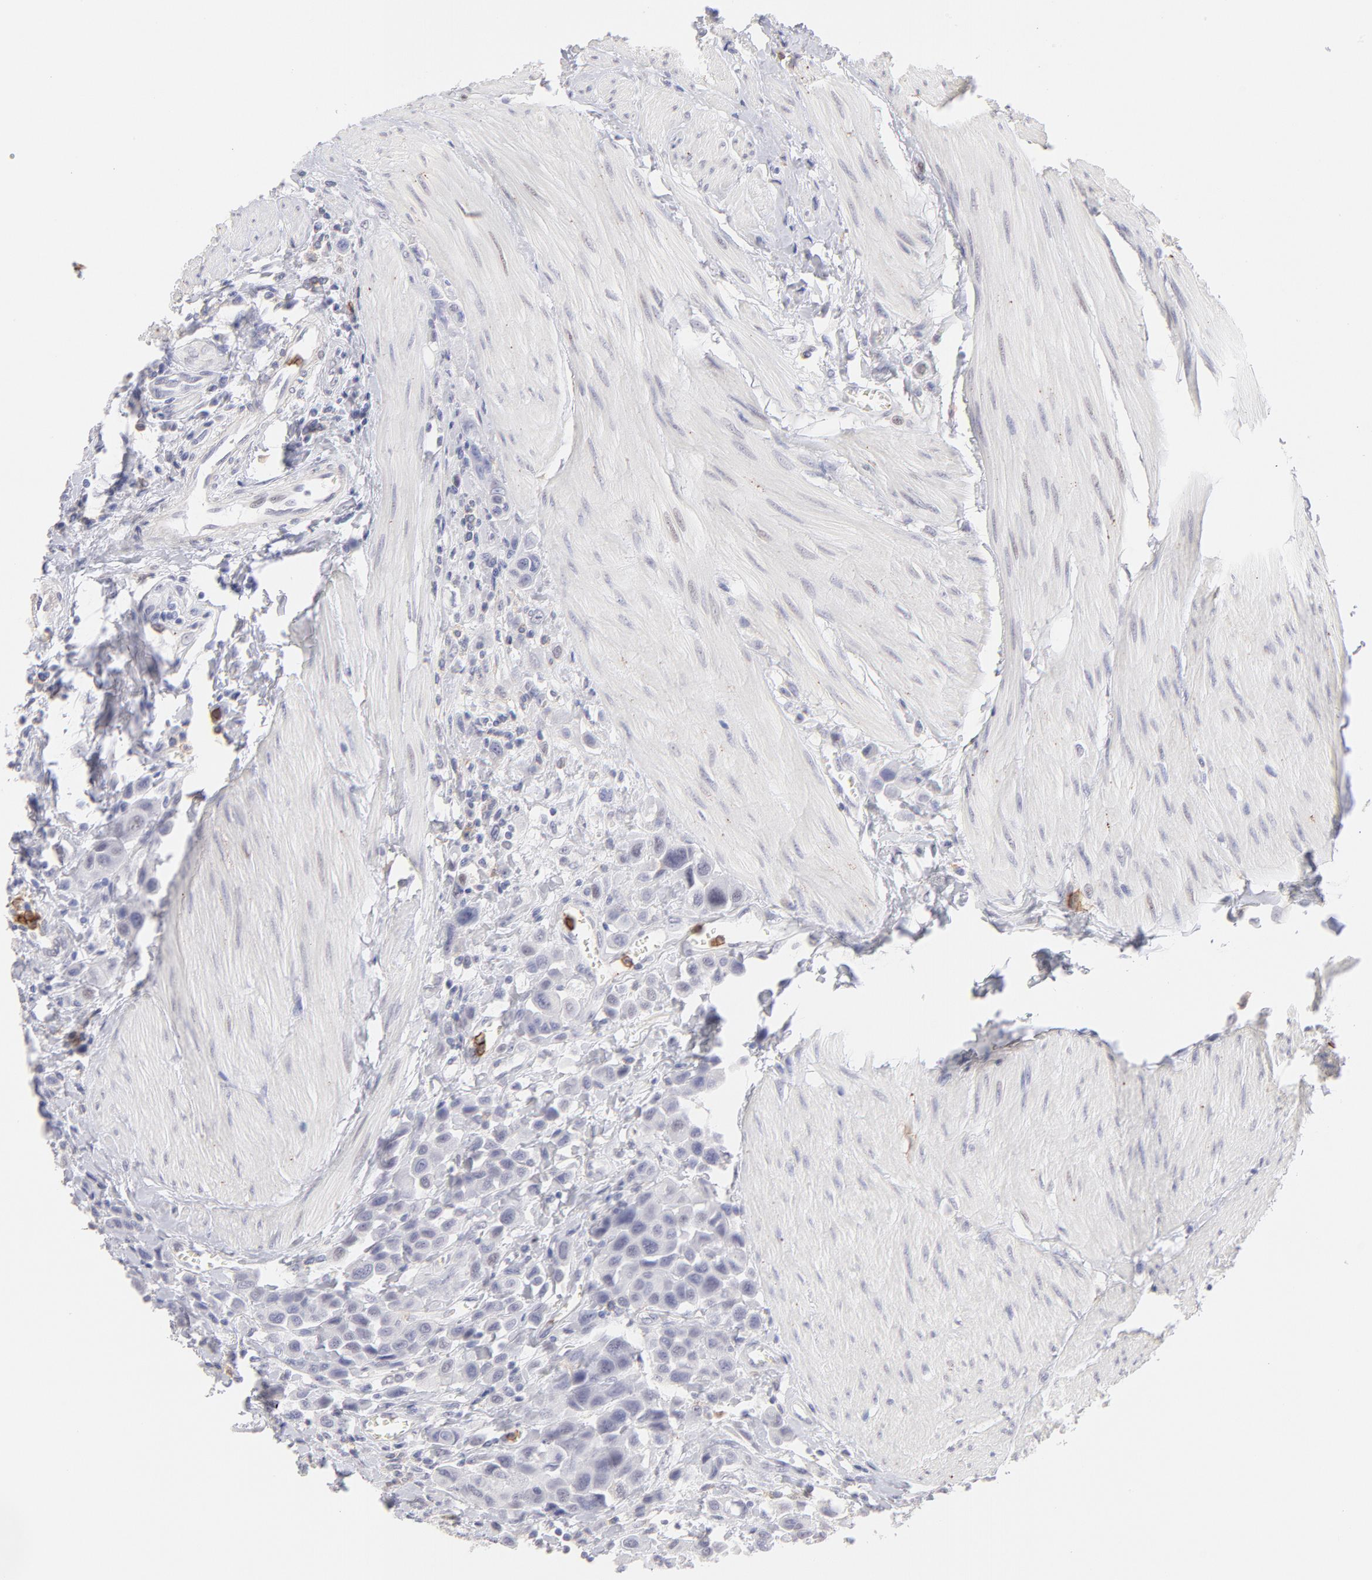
{"staining": {"intensity": "negative", "quantity": "none", "location": "none"}, "tissue": "urothelial cancer", "cell_type": "Tumor cells", "image_type": "cancer", "snomed": [{"axis": "morphology", "description": "Urothelial carcinoma, High grade"}, {"axis": "topography", "description": "Urinary bladder"}], "caption": "High magnification brightfield microscopy of urothelial carcinoma (high-grade) stained with DAB (3,3'-diaminobenzidine) (brown) and counterstained with hematoxylin (blue): tumor cells show no significant expression. (DAB immunohistochemistry (IHC) visualized using brightfield microscopy, high magnification).", "gene": "LTB4R", "patient": {"sex": "male", "age": 50}}